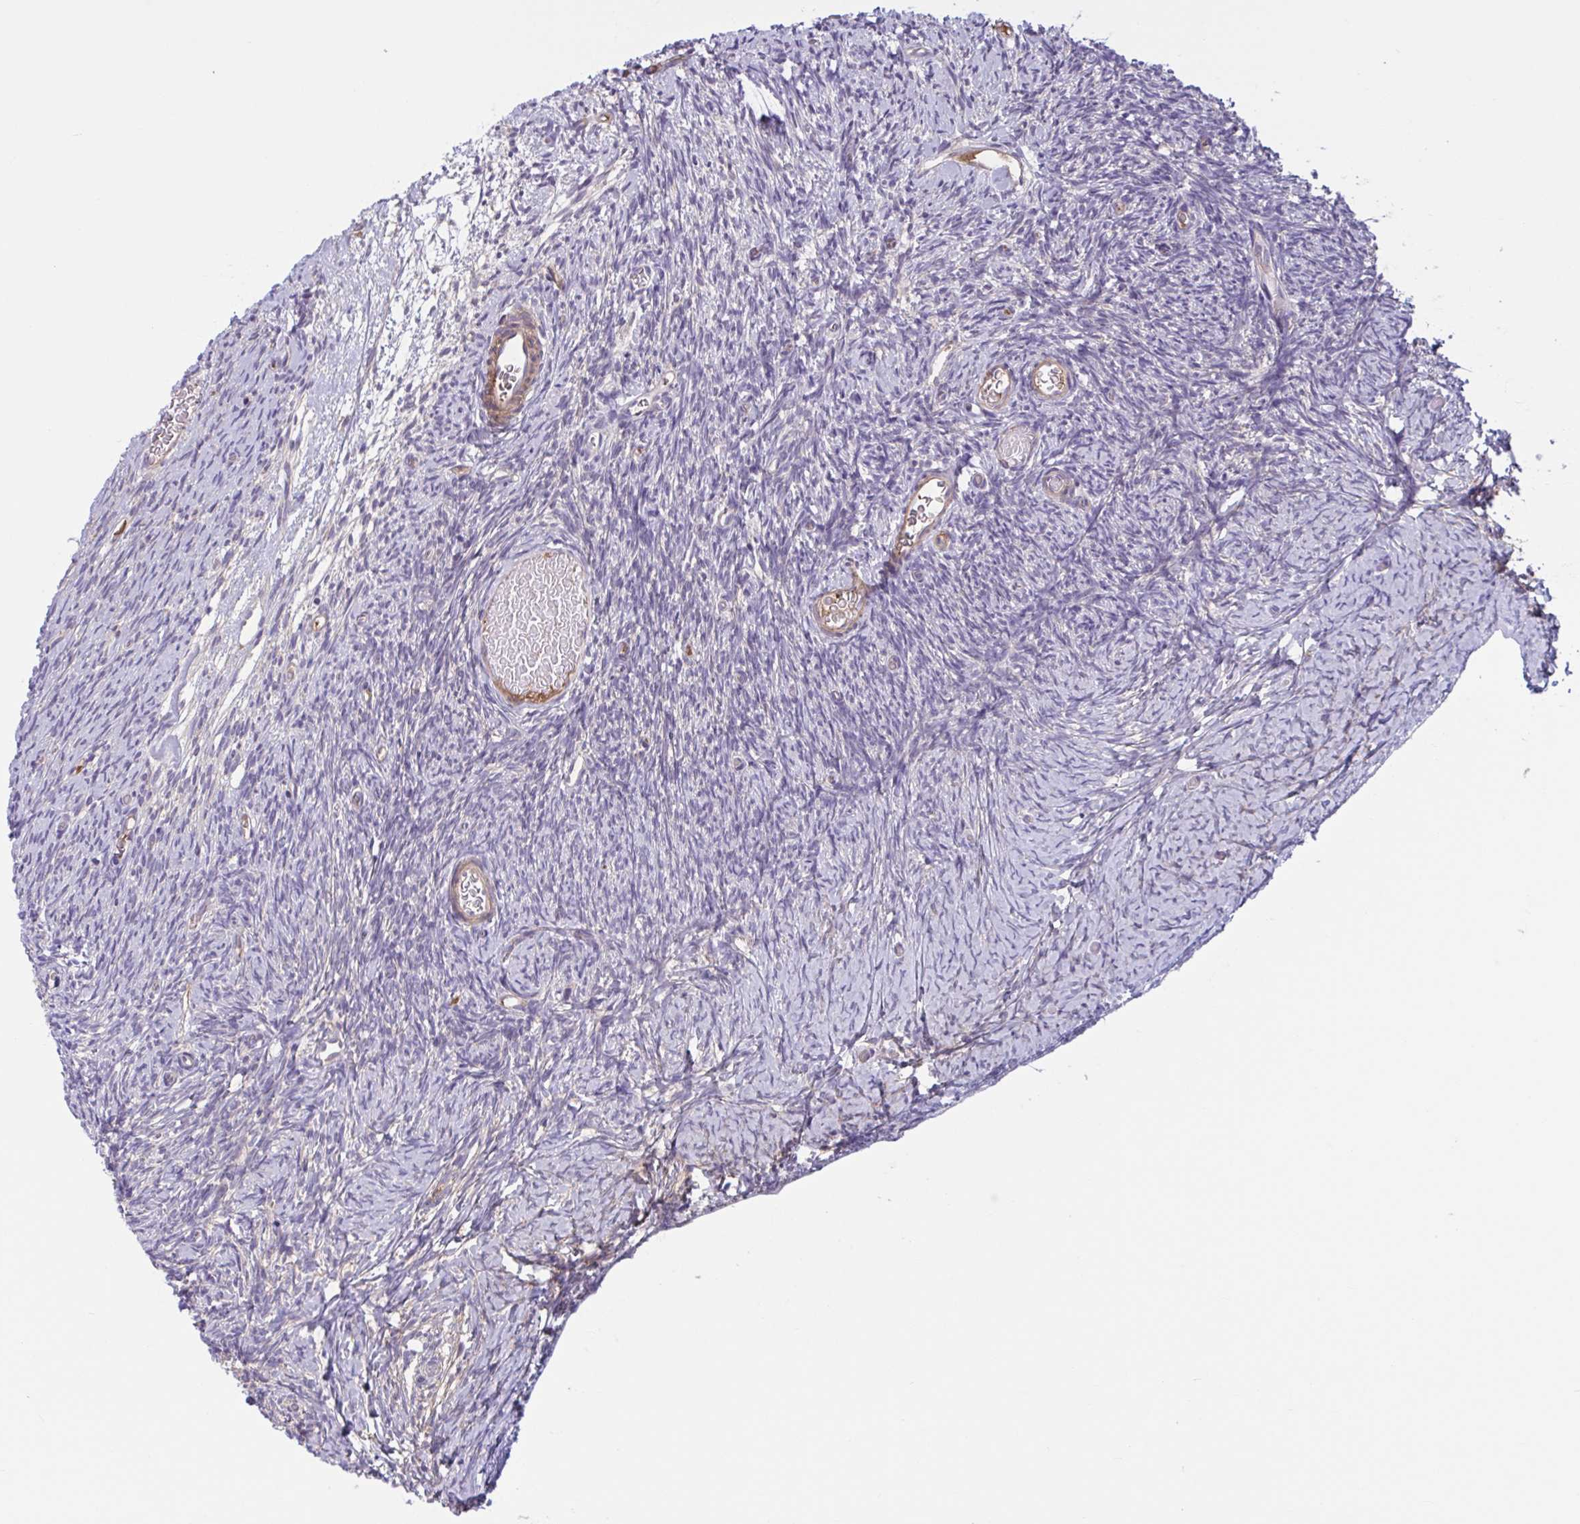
{"staining": {"intensity": "negative", "quantity": "none", "location": "none"}, "tissue": "ovary", "cell_type": "Ovarian stroma cells", "image_type": "normal", "snomed": [{"axis": "morphology", "description": "Normal tissue, NOS"}, {"axis": "topography", "description": "Ovary"}], "caption": "Immunohistochemical staining of benign human ovary reveals no significant staining in ovarian stroma cells.", "gene": "WNT9B", "patient": {"sex": "female", "age": 39}}